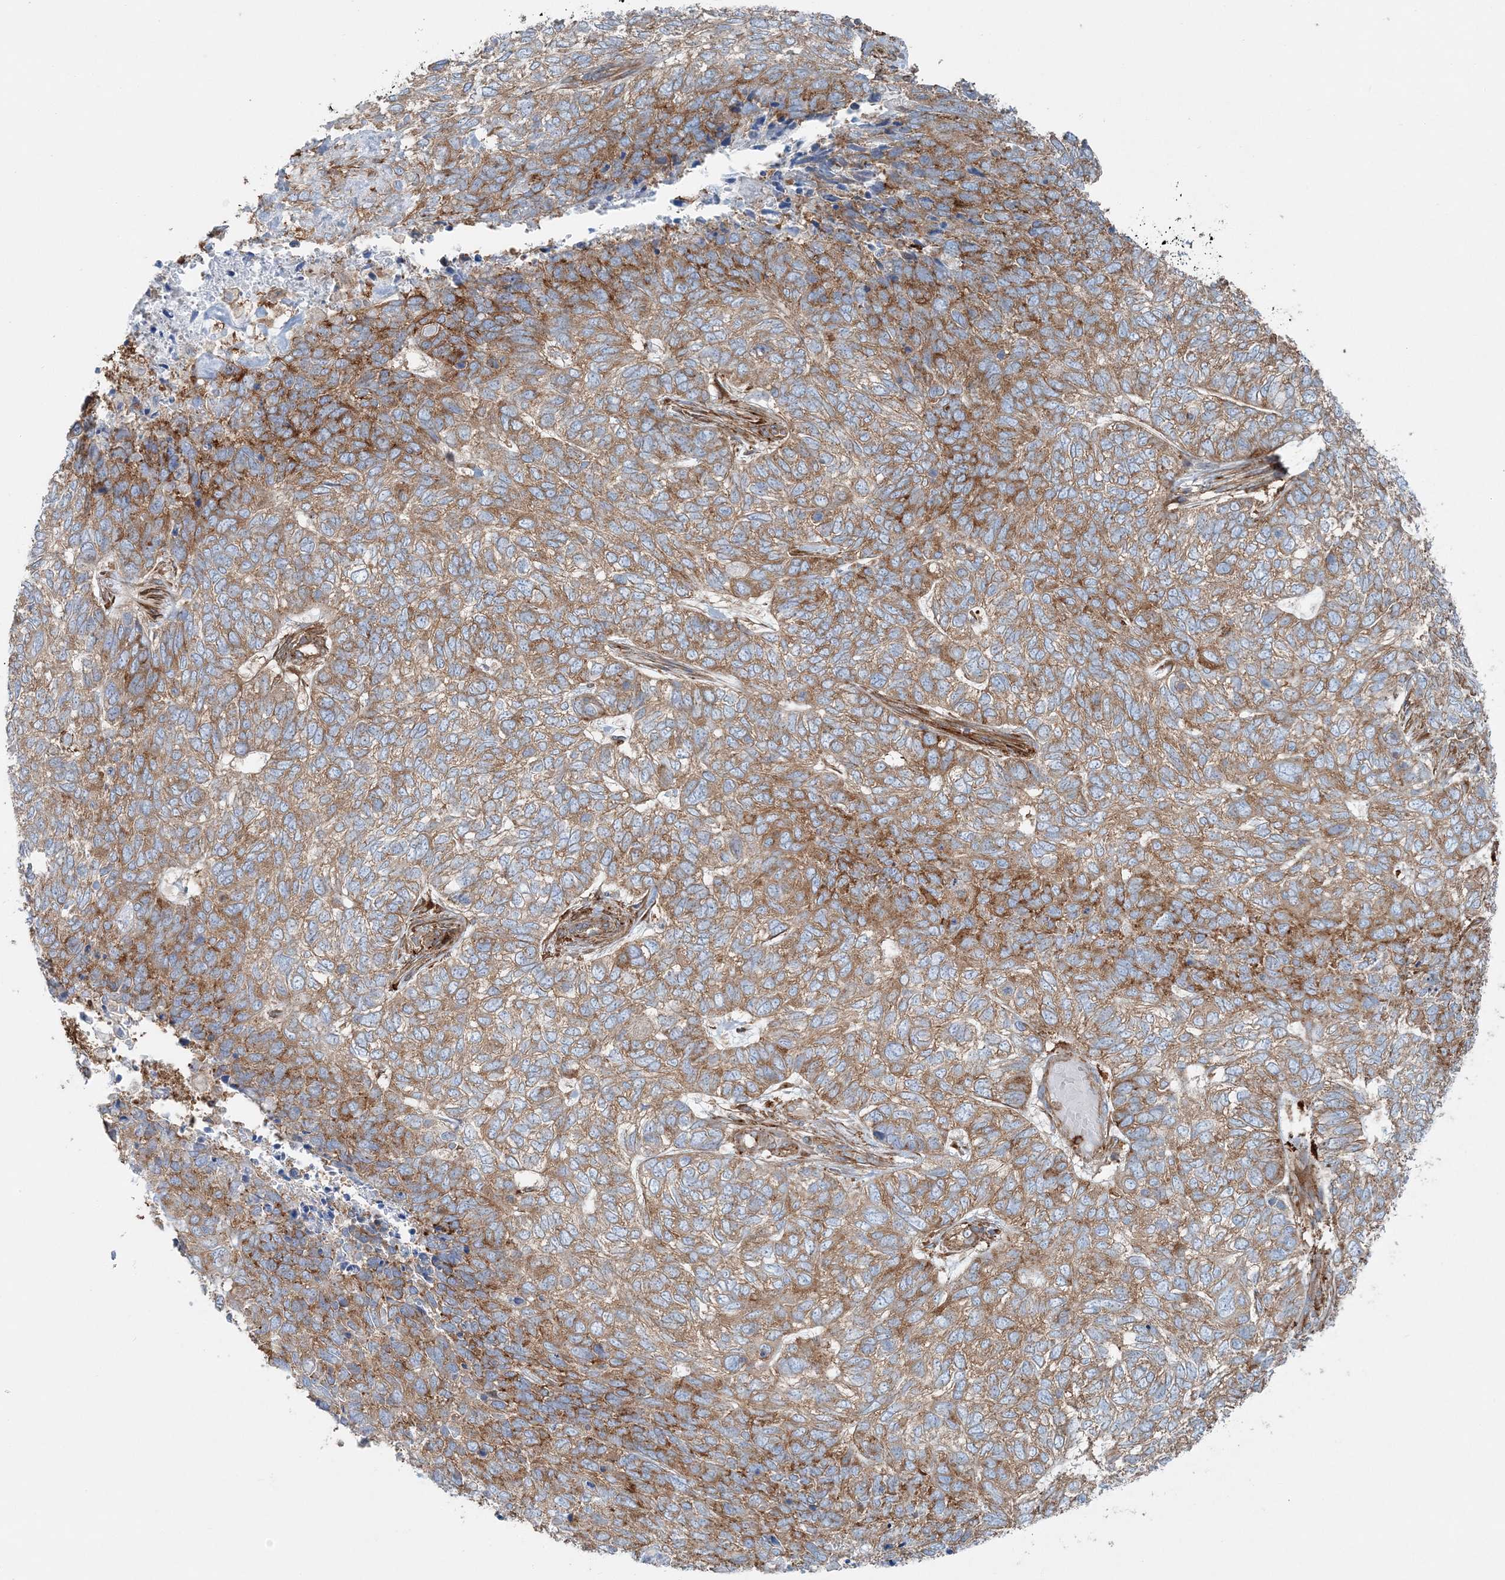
{"staining": {"intensity": "moderate", "quantity": ">75%", "location": "cytoplasmic/membranous"}, "tissue": "skin cancer", "cell_type": "Tumor cells", "image_type": "cancer", "snomed": [{"axis": "morphology", "description": "Basal cell carcinoma"}, {"axis": "topography", "description": "Skin"}], "caption": "Protein expression analysis of skin basal cell carcinoma reveals moderate cytoplasmic/membranous positivity in approximately >75% of tumor cells.", "gene": "SNX2", "patient": {"sex": "female", "age": 65}}